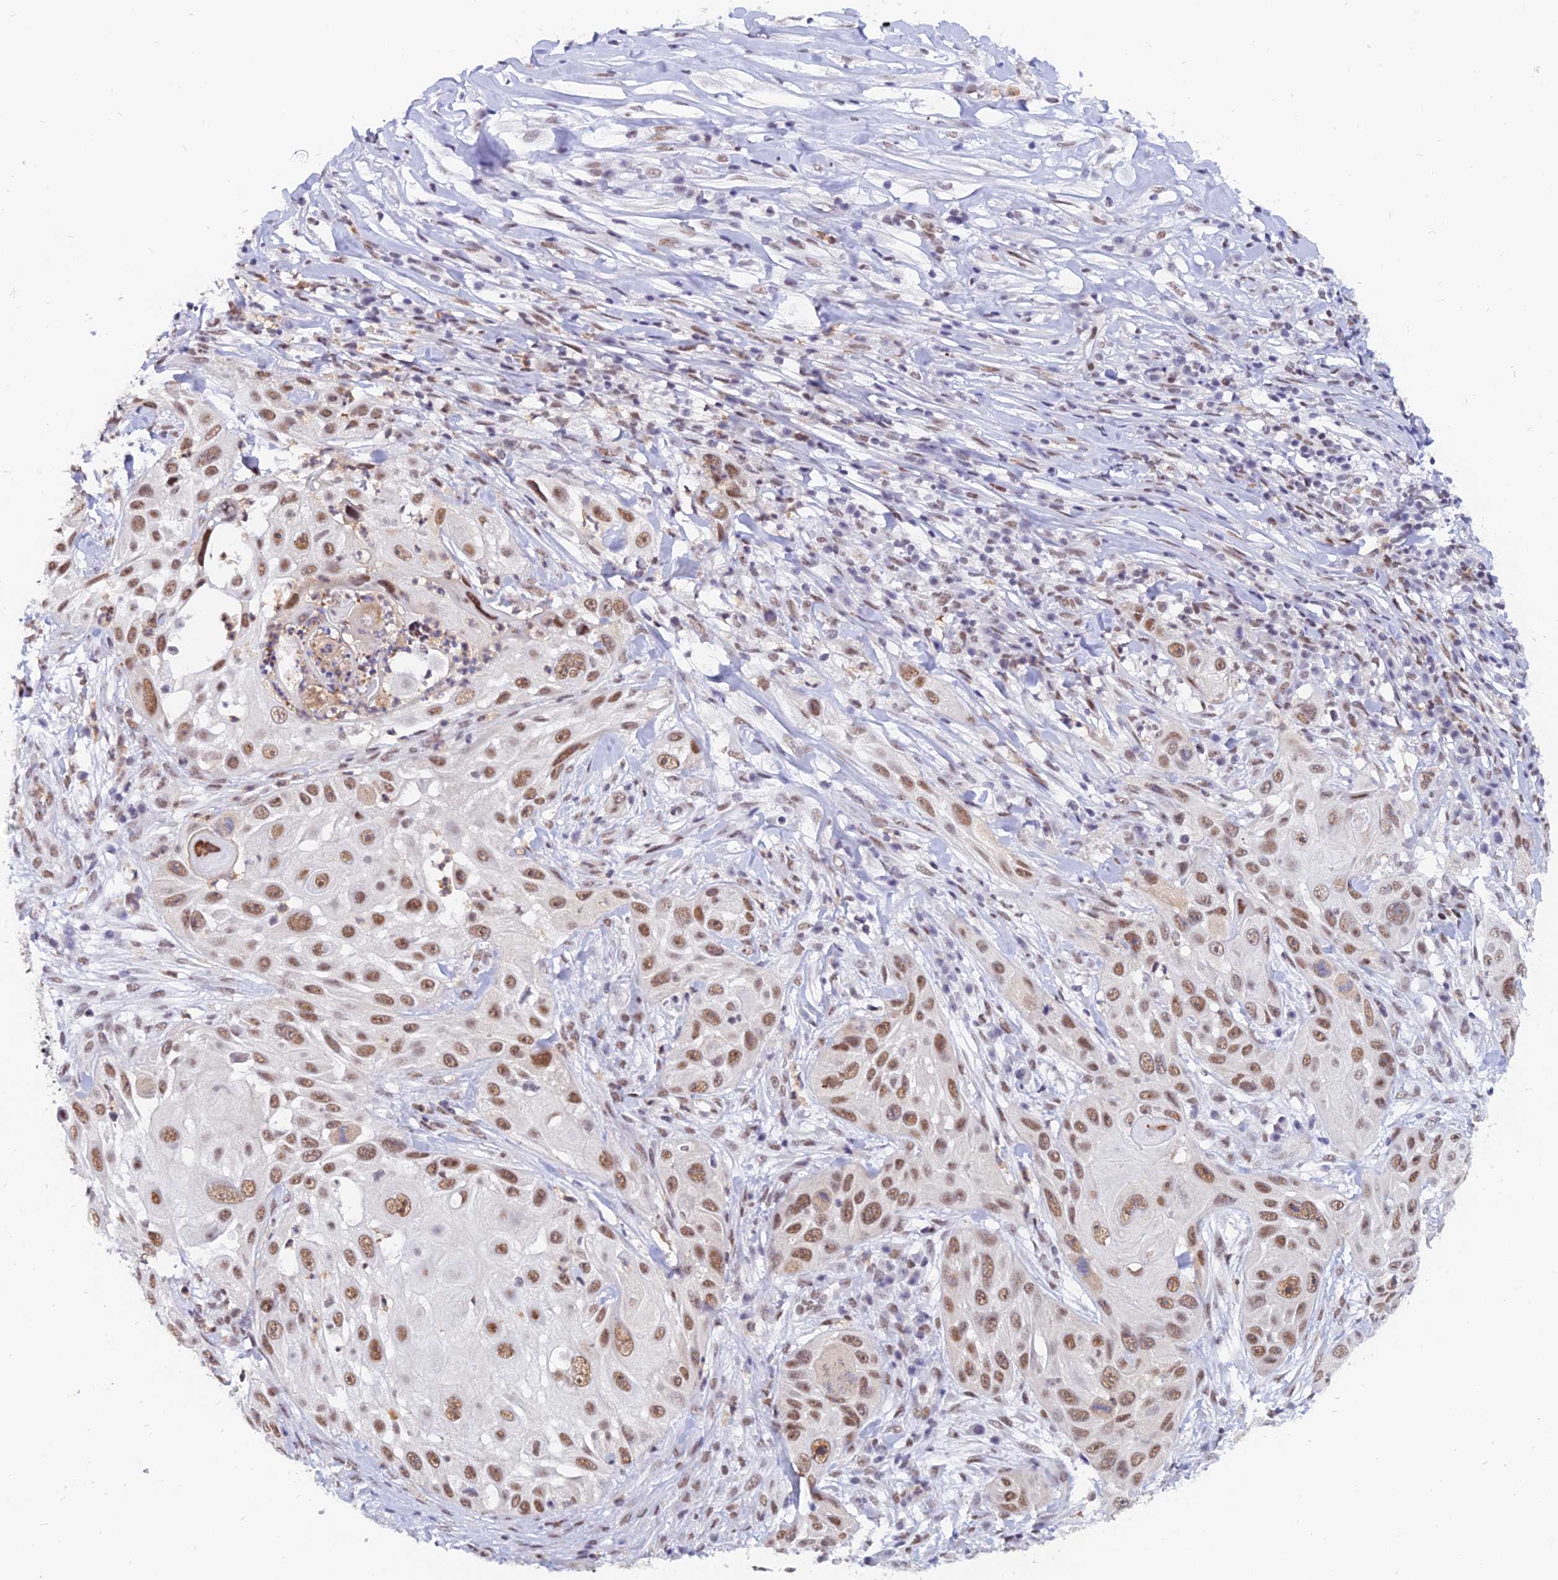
{"staining": {"intensity": "moderate", "quantity": ">75%", "location": "nuclear"}, "tissue": "skin cancer", "cell_type": "Tumor cells", "image_type": "cancer", "snomed": [{"axis": "morphology", "description": "Squamous cell carcinoma, NOS"}, {"axis": "topography", "description": "Skin"}], "caption": "Immunohistochemical staining of human skin cancer (squamous cell carcinoma) shows medium levels of moderate nuclear protein expression in approximately >75% of tumor cells. (brown staining indicates protein expression, while blue staining denotes nuclei).", "gene": "DPY30", "patient": {"sex": "female", "age": 44}}